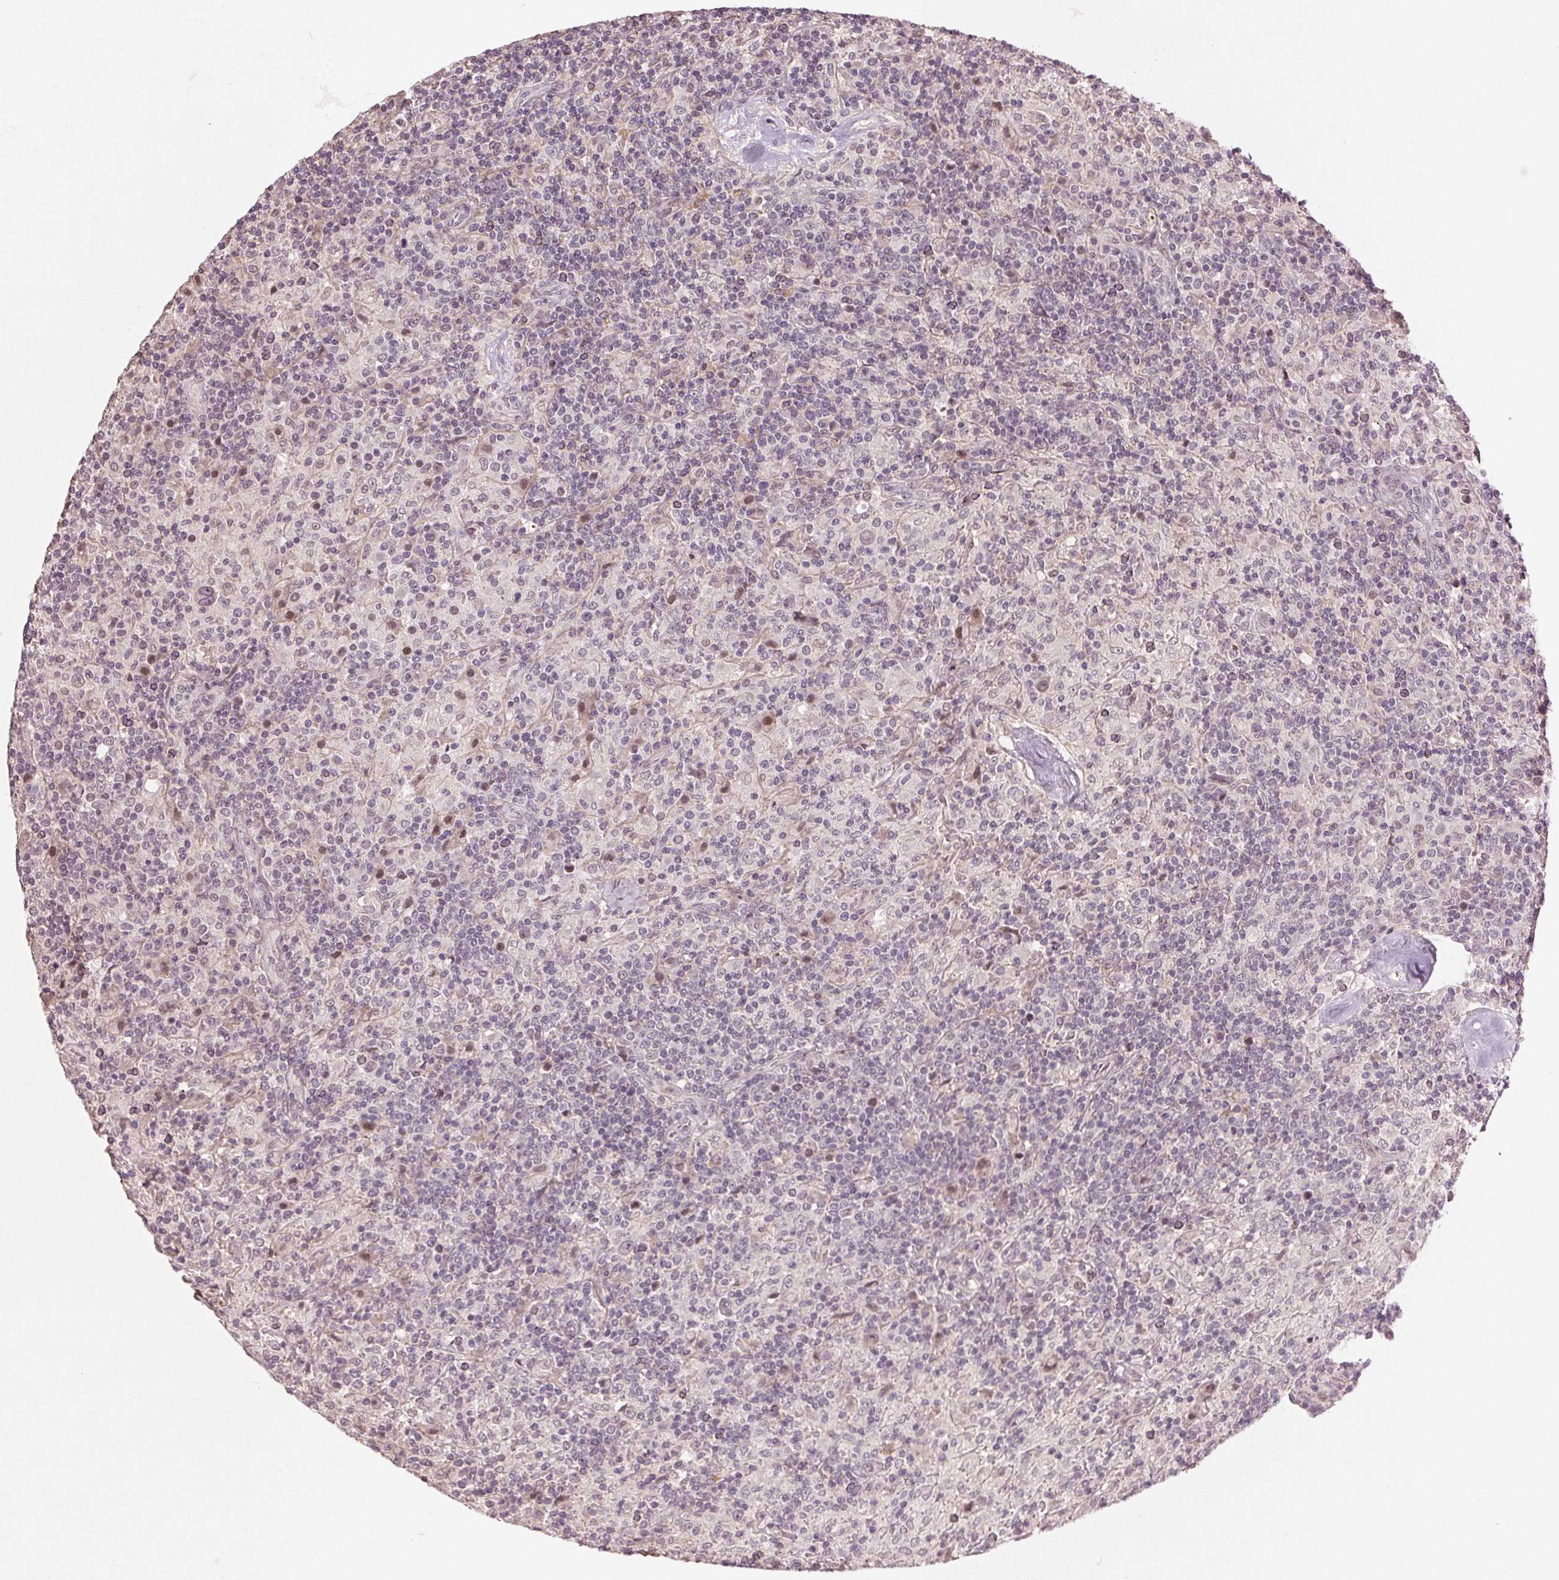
{"staining": {"intensity": "negative", "quantity": "none", "location": "none"}, "tissue": "lymphoma", "cell_type": "Tumor cells", "image_type": "cancer", "snomed": [{"axis": "morphology", "description": "Hodgkin's disease, NOS"}, {"axis": "topography", "description": "Lymph node"}], "caption": "This is an immunohistochemistry (IHC) image of human lymphoma. There is no positivity in tumor cells.", "gene": "TUB", "patient": {"sex": "male", "age": 70}}